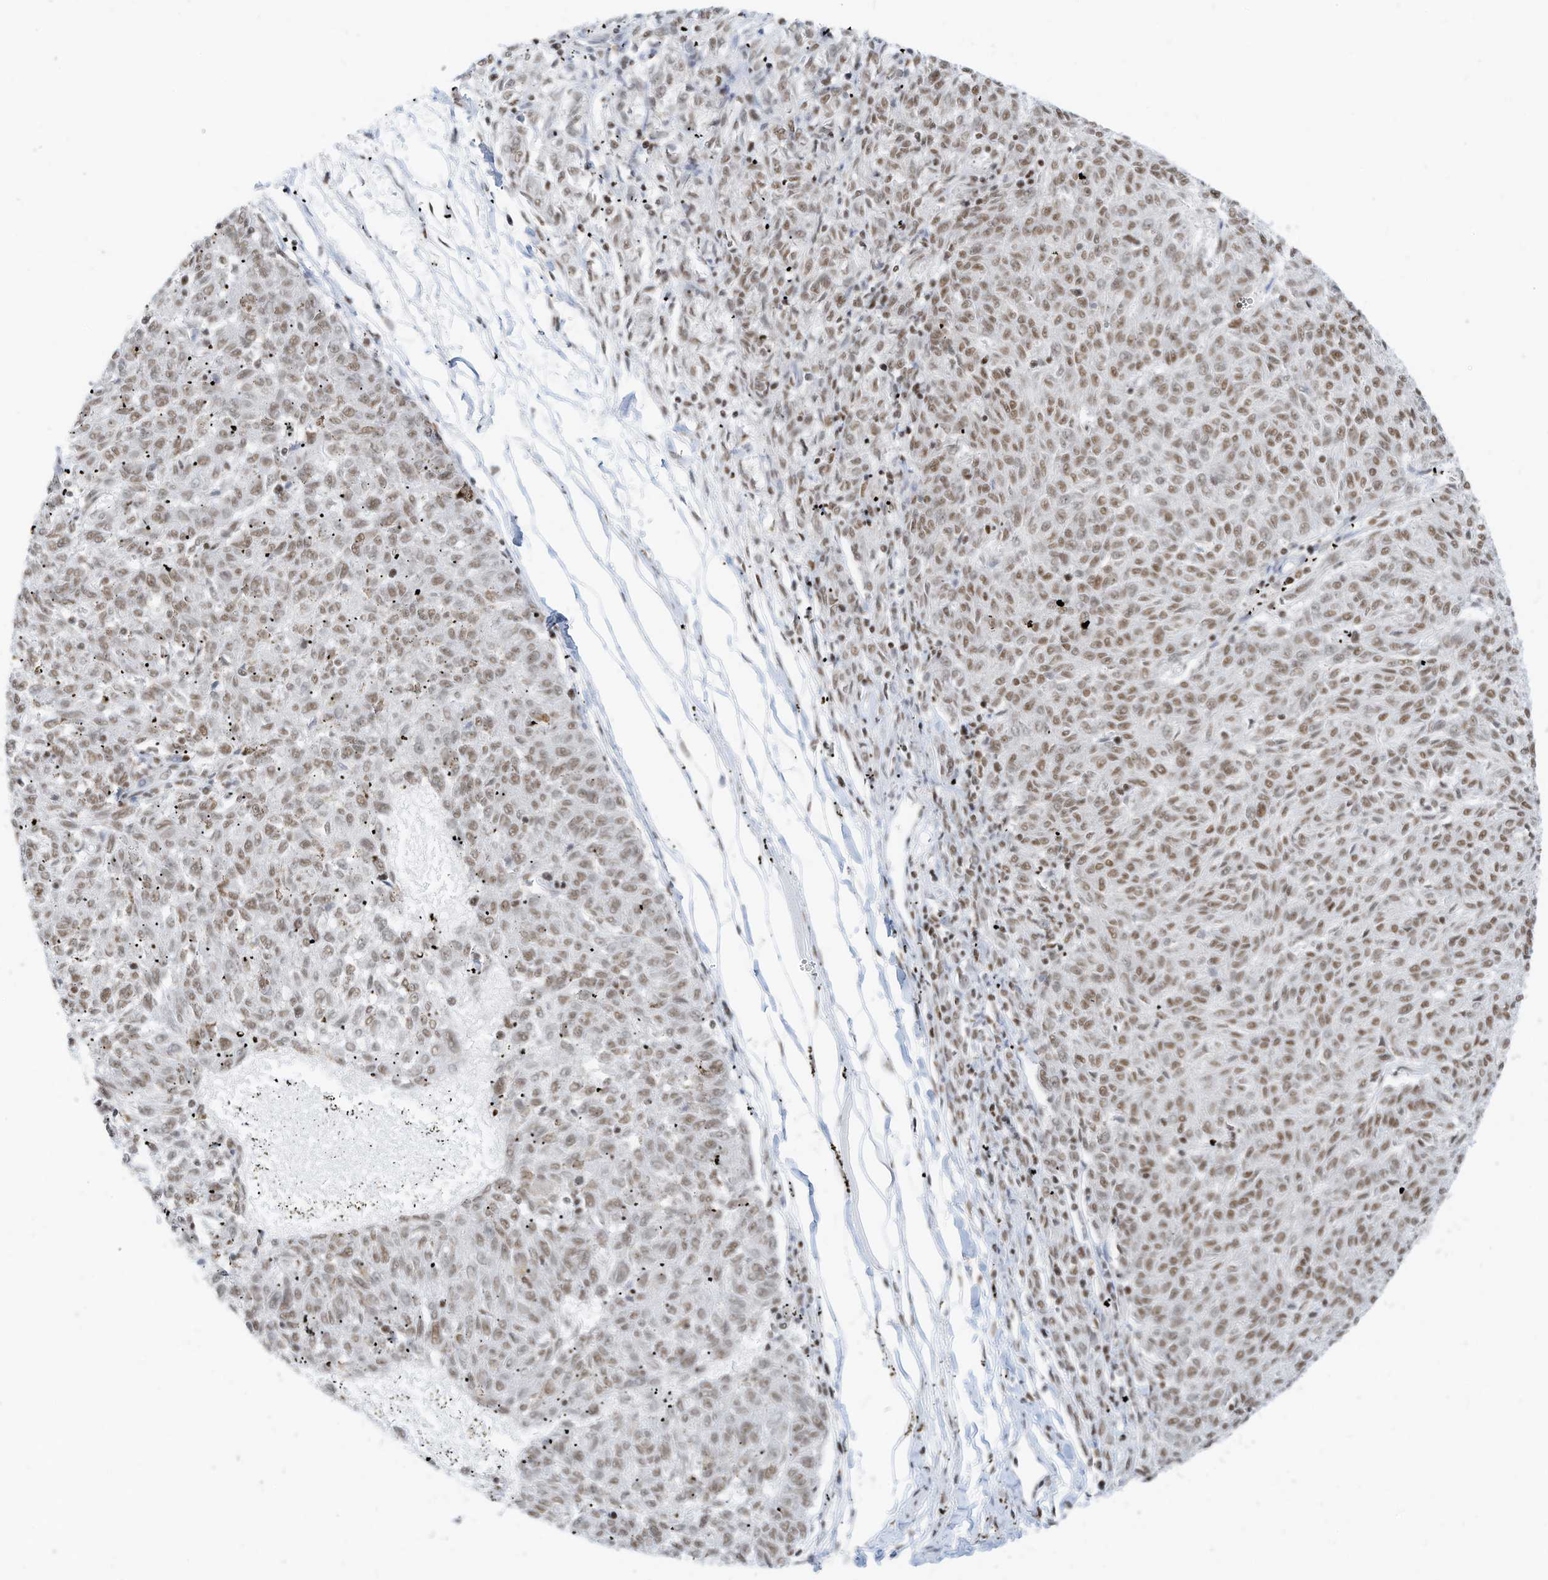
{"staining": {"intensity": "weak", "quantity": ">75%", "location": "nuclear"}, "tissue": "melanoma", "cell_type": "Tumor cells", "image_type": "cancer", "snomed": [{"axis": "morphology", "description": "Malignant melanoma, NOS"}, {"axis": "topography", "description": "Skin"}], "caption": "High-power microscopy captured an immunohistochemistry image of malignant melanoma, revealing weak nuclear positivity in approximately >75% of tumor cells. (Brightfield microscopy of DAB IHC at high magnification).", "gene": "SMARCA2", "patient": {"sex": "female", "age": 72}}